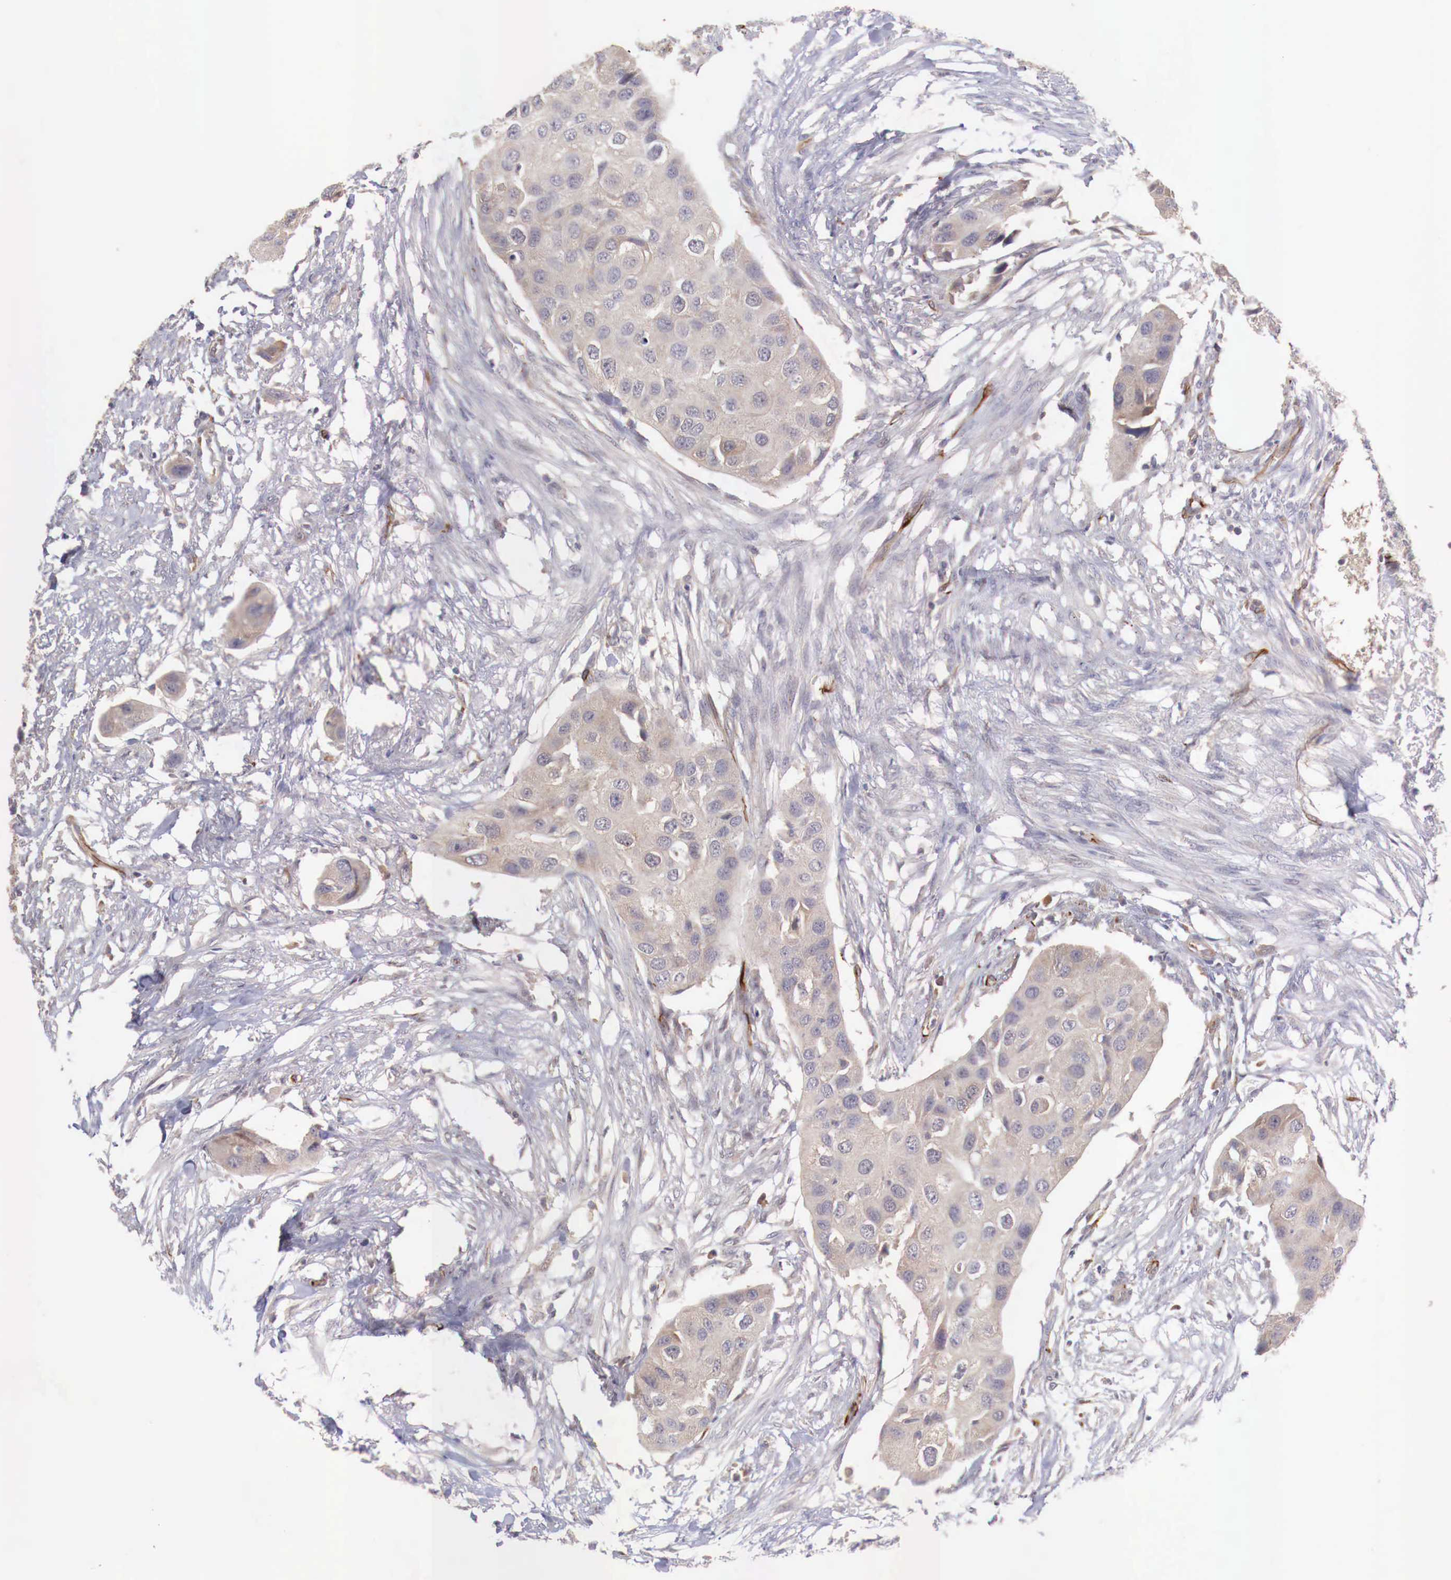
{"staining": {"intensity": "negative", "quantity": "none", "location": "none"}, "tissue": "urothelial cancer", "cell_type": "Tumor cells", "image_type": "cancer", "snomed": [{"axis": "morphology", "description": "Urothelial carcinoma, High grade"}, {"axis": "topography", "description": "Urinary bladder"}], "caption": "Urothelial cancer was stained to show a protein in brown. There is no significant positivity in tumor cells. (Stains: DAB (3,3'-diaminobenzidine) IHC with hematoxylin counter stain, Microscopy: brightfield microscopy at high magnification).", "gene": "WT1", "patient": {"sex": "male", "age": 55}}